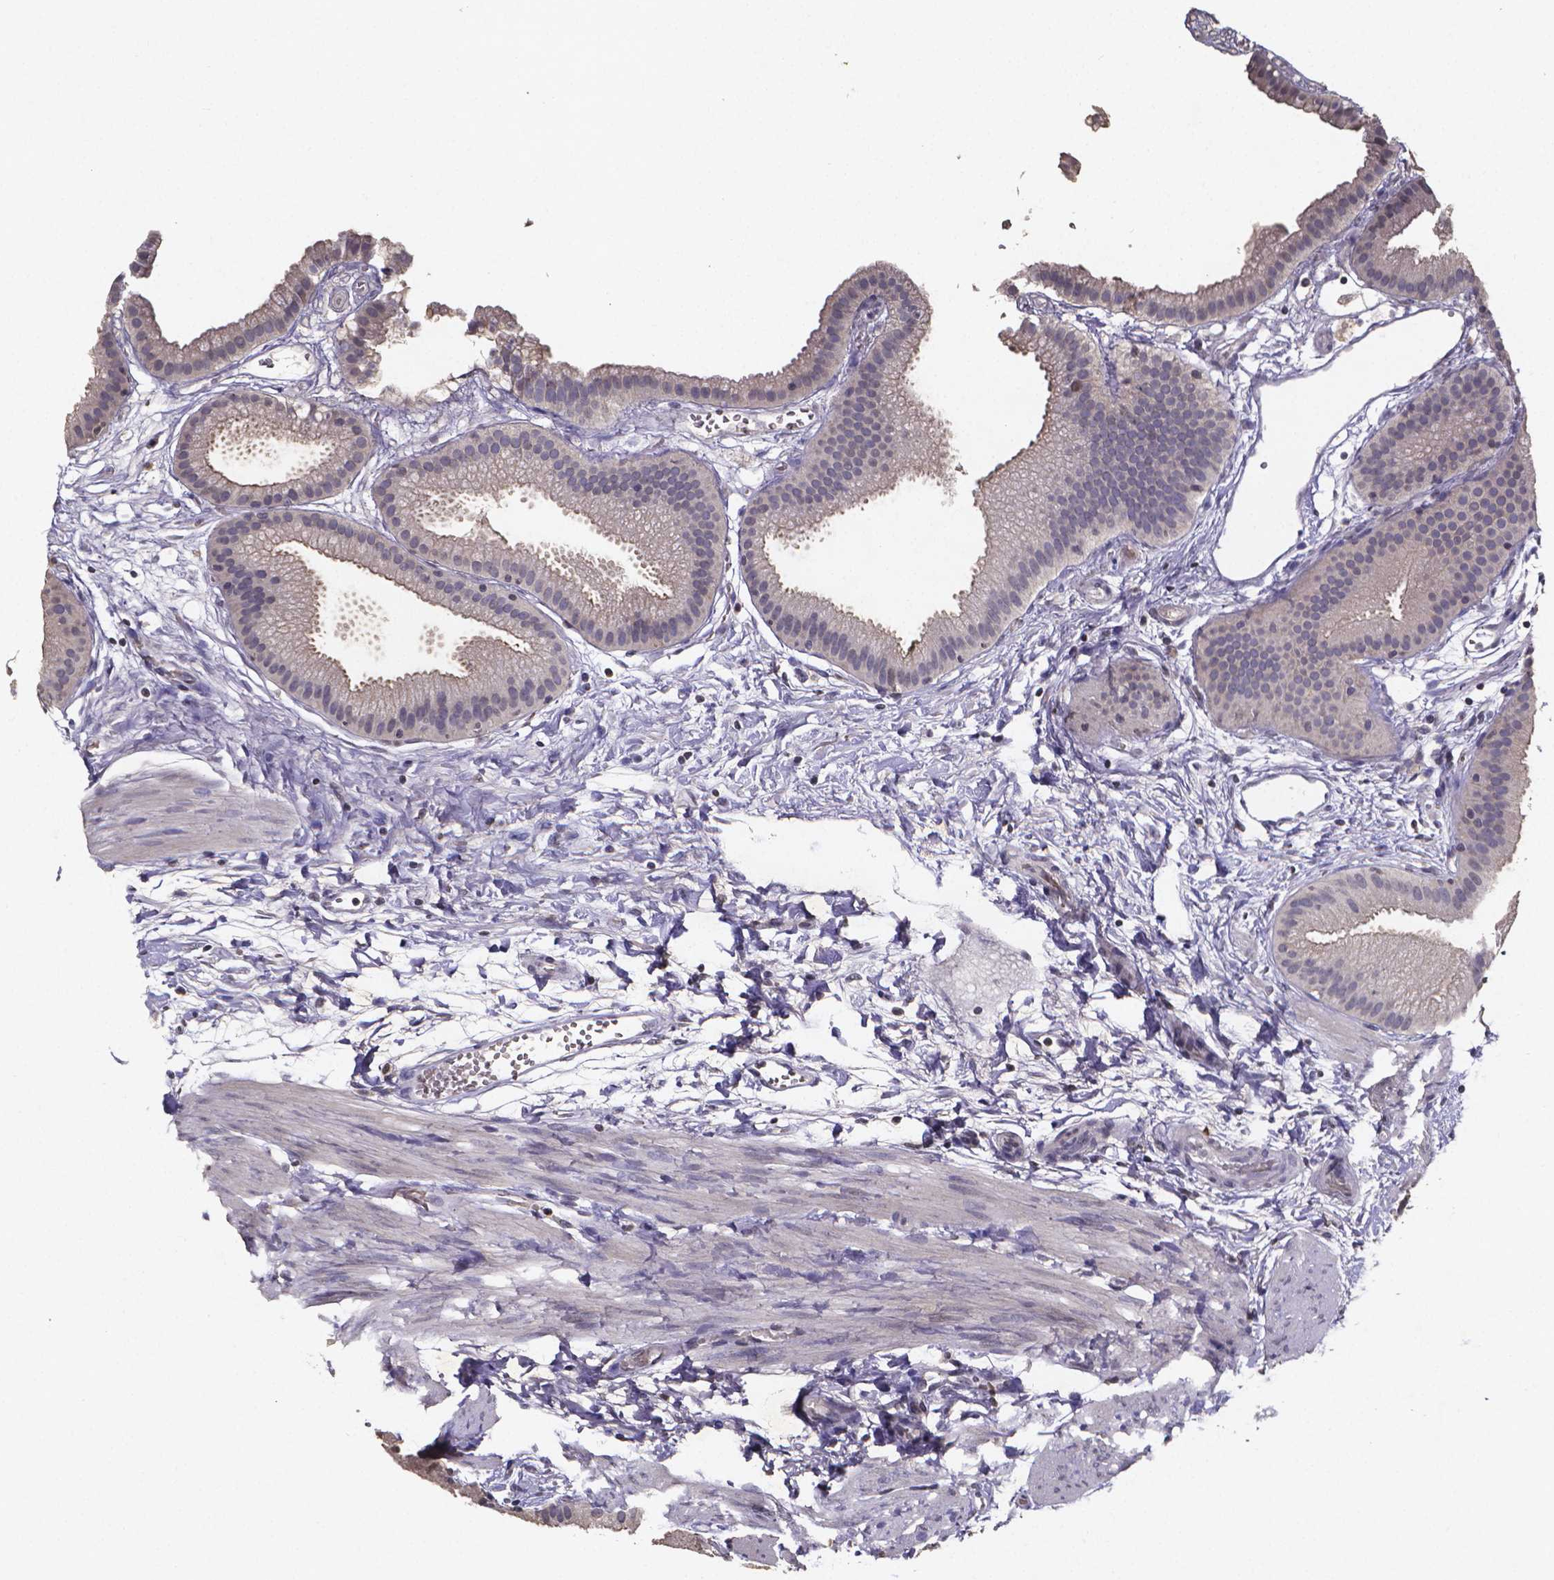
{"staining": {"intensity": "negative", "quantity": "none", "location": "none"}, "tissue": "gallbladder", "cell_type": "Glandular cells", "image_type": "normal", "snomed": [{"axis": "morphology", "description": "Normal tissue, NOS"}, {"axis": "topography", "description": "Gallbladder"}], "caption": "An immunohistochemistry histopathology image of unremarkable gallbladder is shown. There is no staining in glandular cells of gallbladder.", "gene": "TP73", "patient": {"sex": "female", "age": 63}}